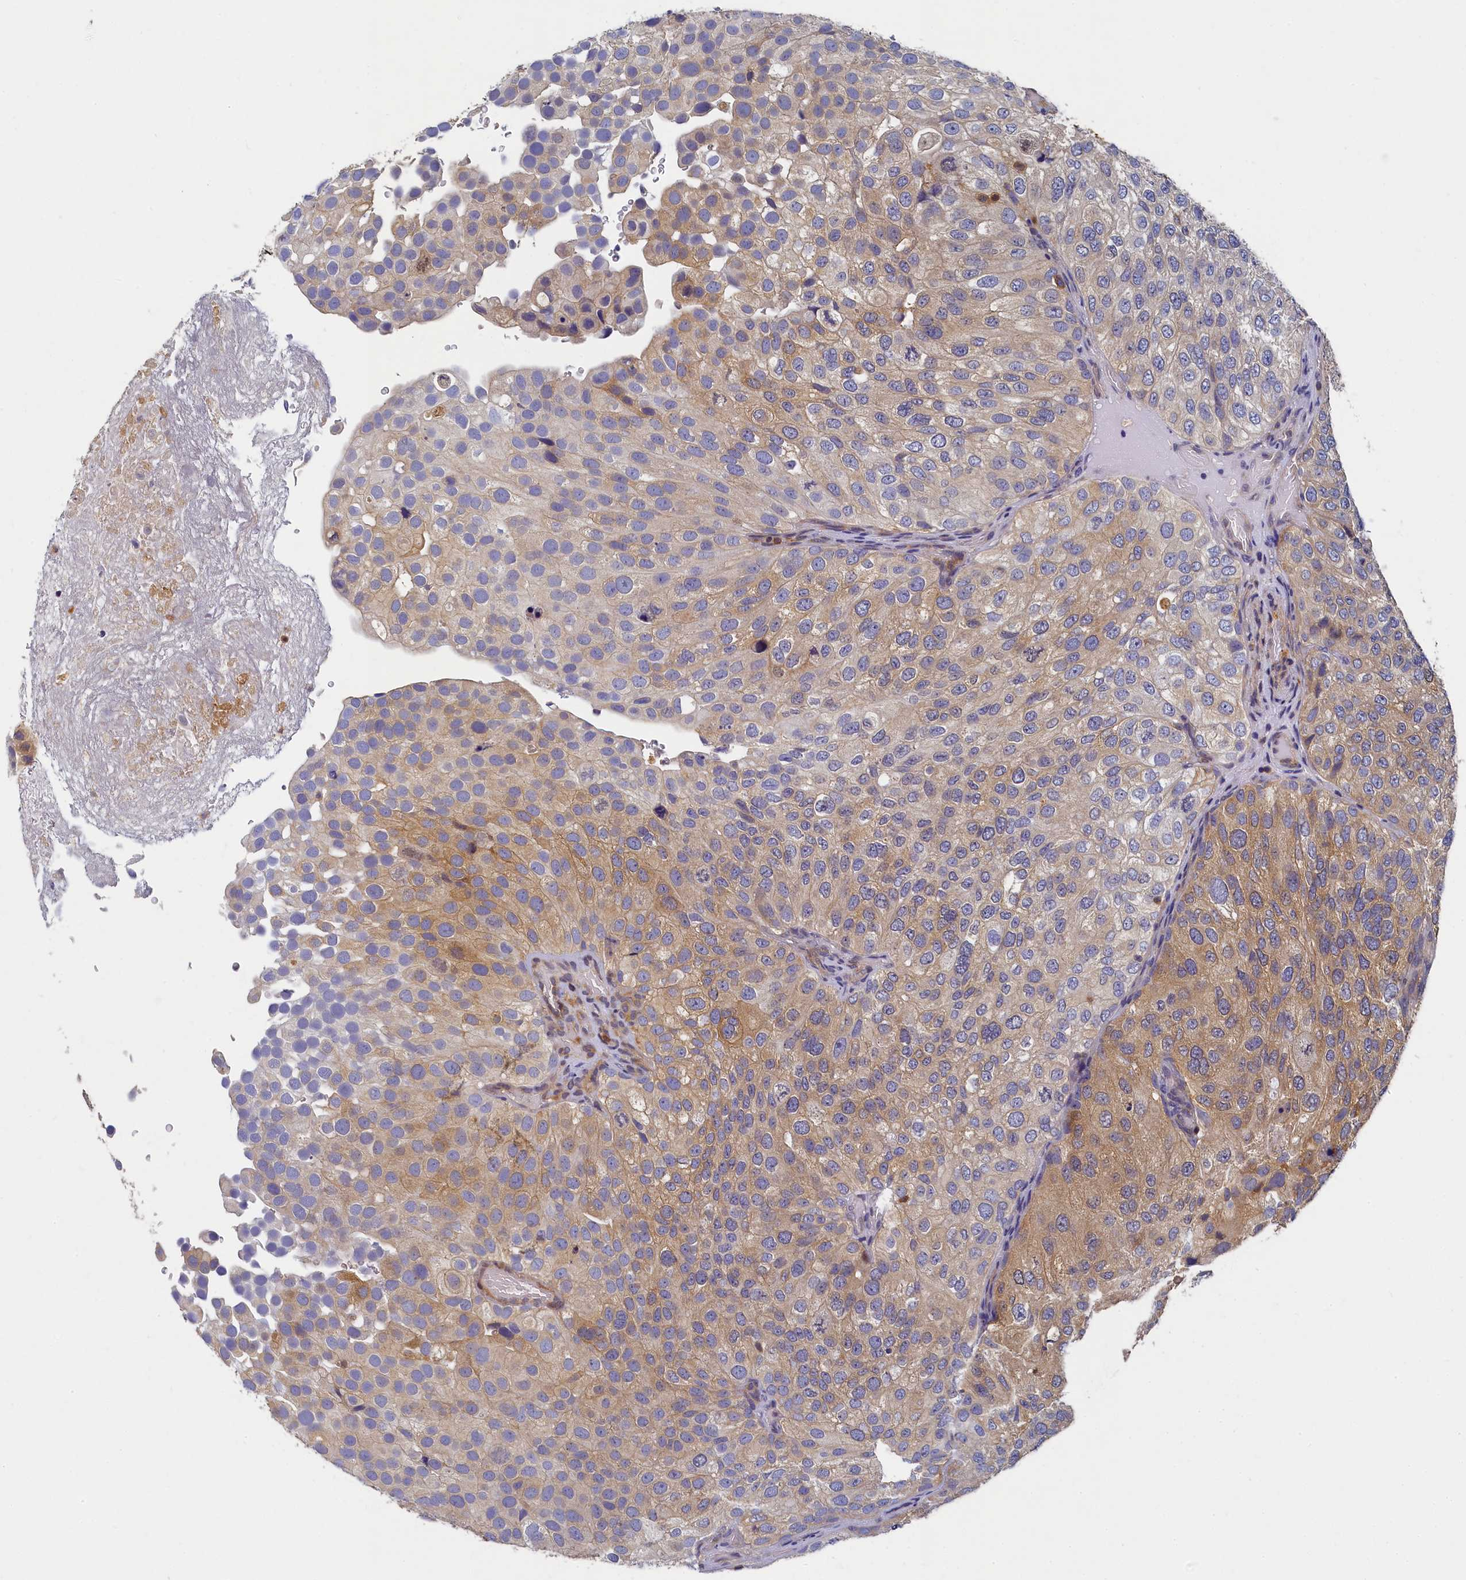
{"staining": {"intensity": "moderate", "quantity": "25%-75%", "location": "cytoplasmic/membranous"}, "tissue": "urothelial cancer", "cell_type": "Tumor cells", "image_type": "cancer", "snomed": [{"axis": "morphology", "description": "Urothelial carcinoma, Low grade"}, {"axis": "topography", "description": "Urinary bladder"}], "caption": "DAB (3,3'-diaminobenzidine) immunohistochemical staining of human urothelial cancer exhibits moderate cytoplasmic/membranous protein positivity in approximately 25%-75% of tumor cells.", "gene": "TBCB", "patient": {"sex": "male", "age": 78}}